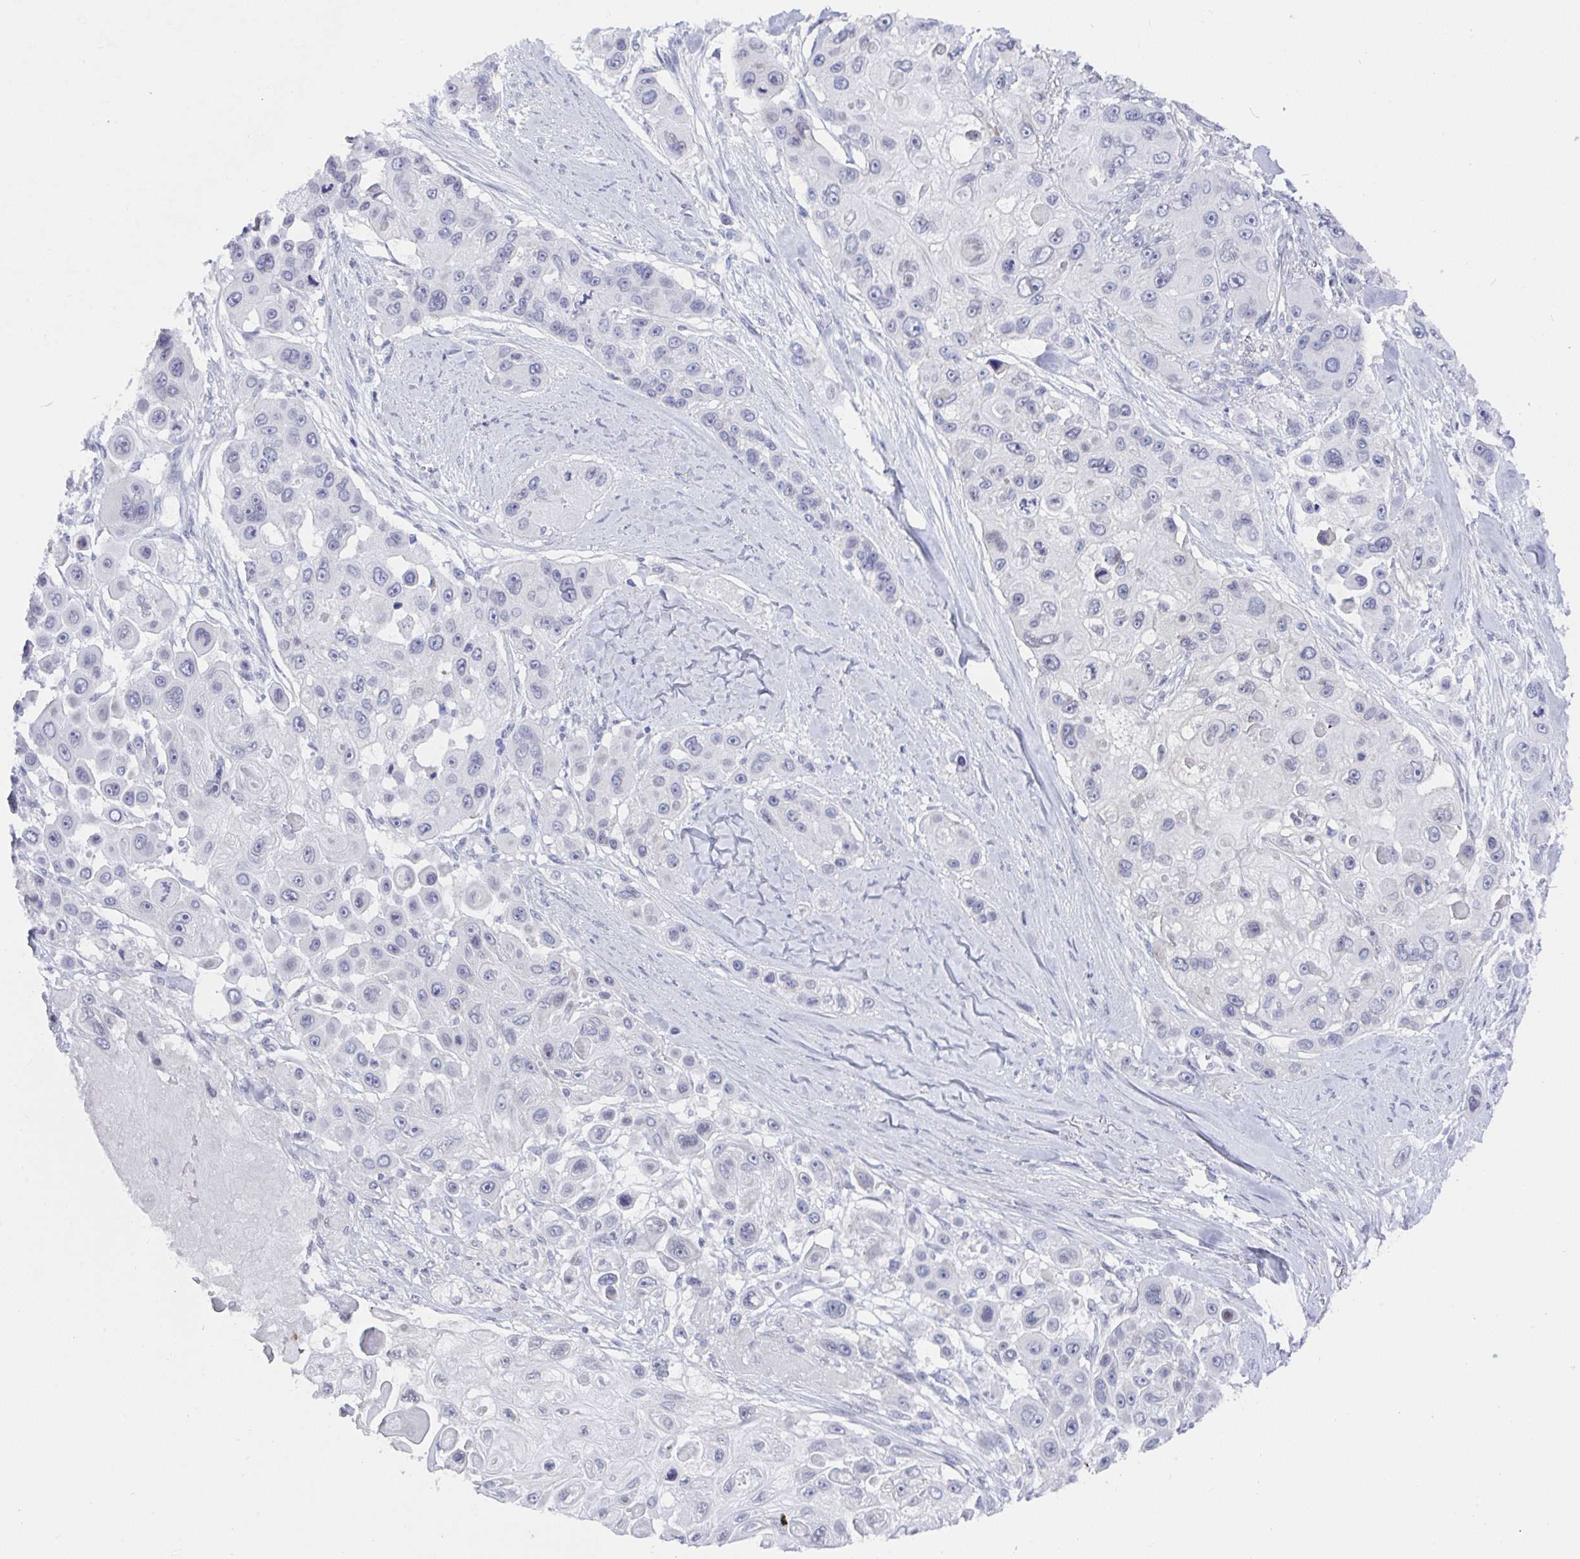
{"staining": {"intensity": "negative", "quantity": "none", "location": "none"}, "tissue": "skin cancer", "cell_type": "Tumor cells", "image_type": "cancer", "snomed": [{"axis": "morphology", "description": "Squamous cell carcinoma, NOS"}, {"axis": "topography", "description": "Skin"}], "caption": "Immunohistochemistry (IHC) image of human skin squamous cell carcinoma stained for a protein (brown), which demonstrates no expression in tumor cells.", "gene": "MFSD4A", "patient": {"sex": "male", "age": 67}}